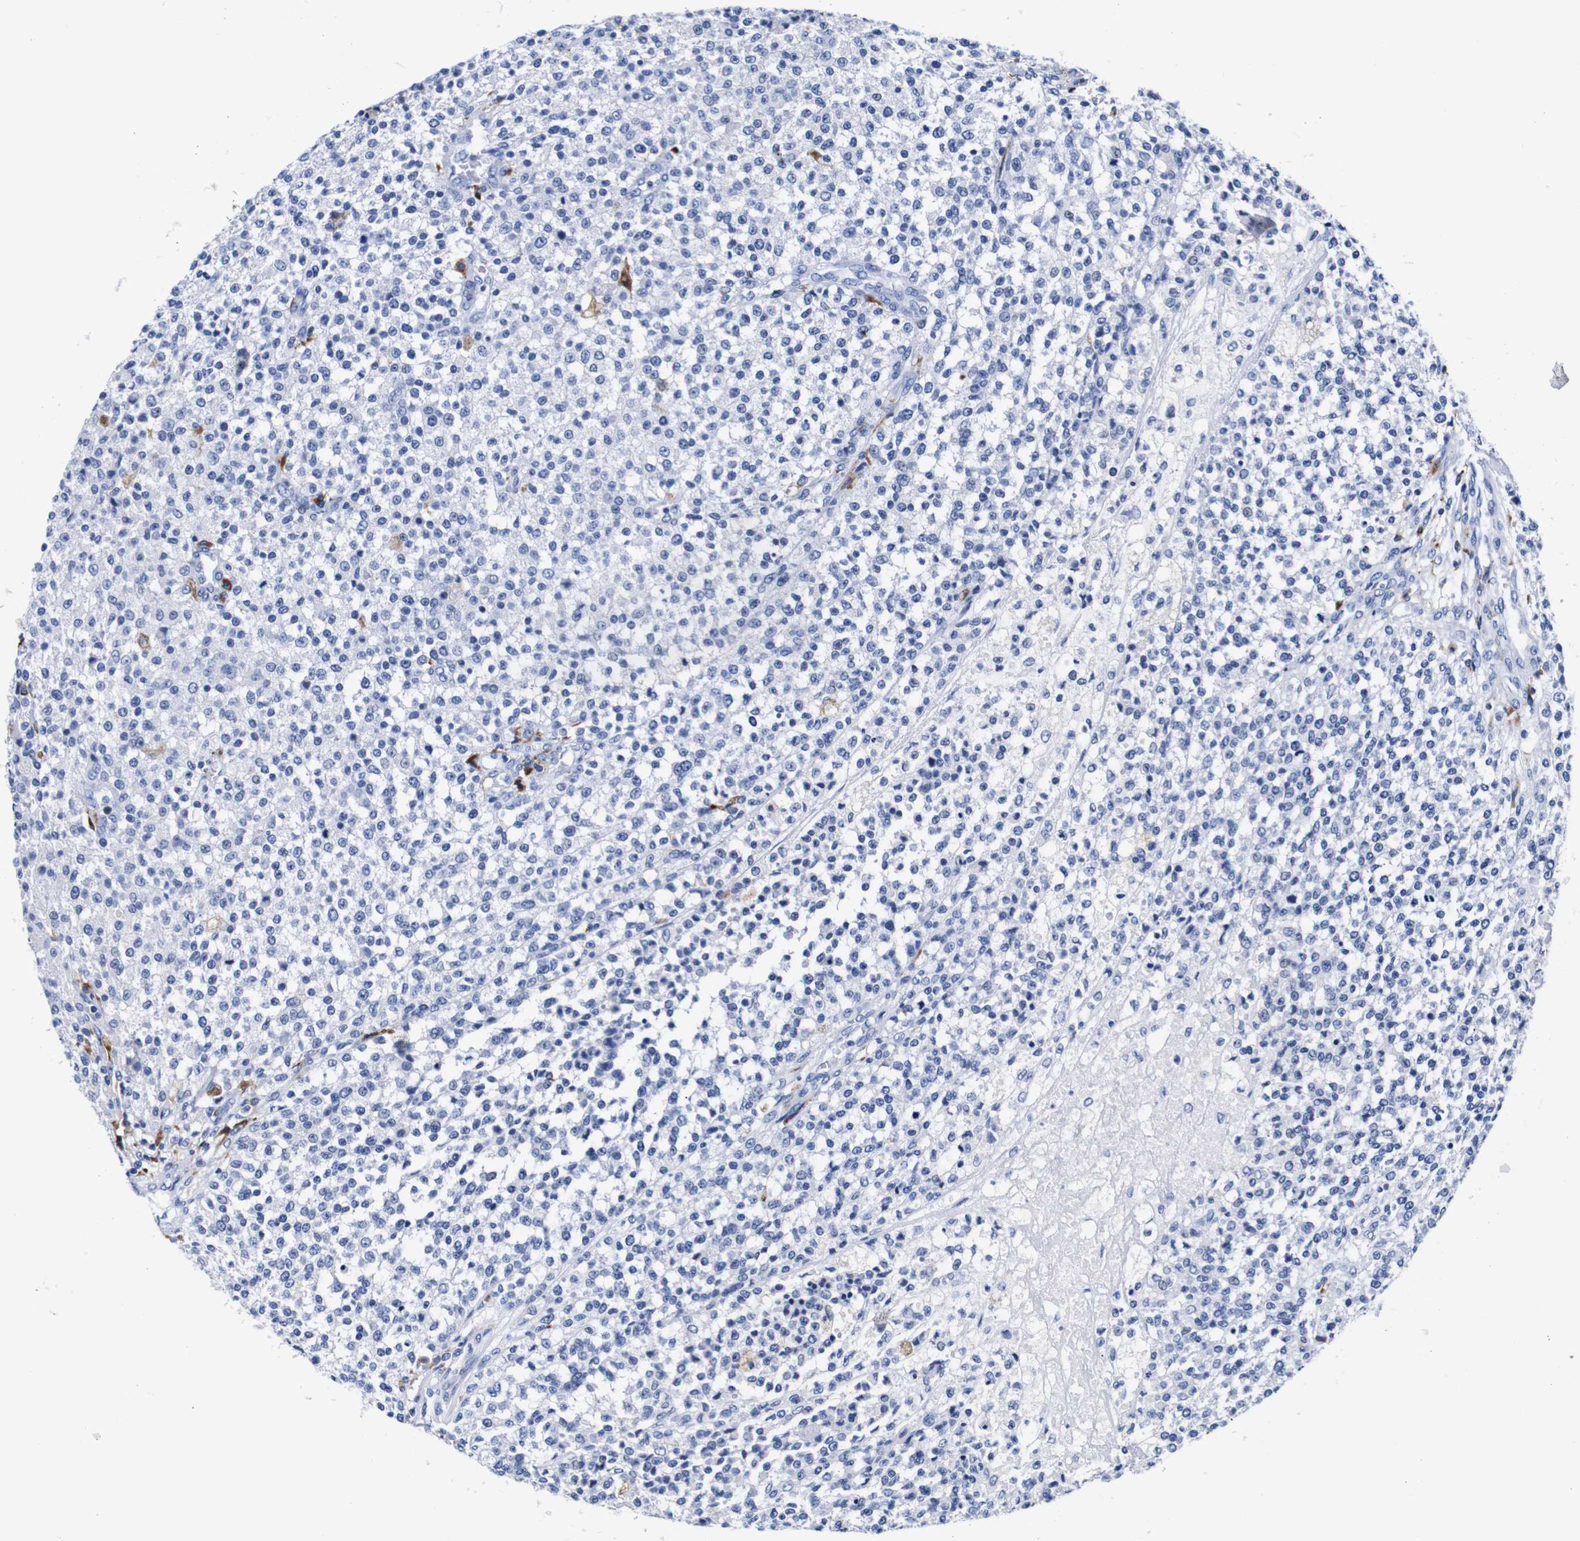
{"staining": {"intensity": "negative", "quantity": "none", "location": "none"}, "tissue": "testis cancer", "cell_type": "Tumor cells", "image_type": "cancer", "snomed": [{"axis": "morphology", "description": "Seminoma, NOS"}, {"axis": "topography", "description": "Testis"}], "caption": "Immunohistochemistry histopathology image of neoplastic tissue: testis cancer (seminoma) stained with DAB (3,3'-diaminobenzidine) displays no significant protein positivity in tumor cells.", "gene": "HLA-DMB", "patient": {"sex": "male", "age": 59}}